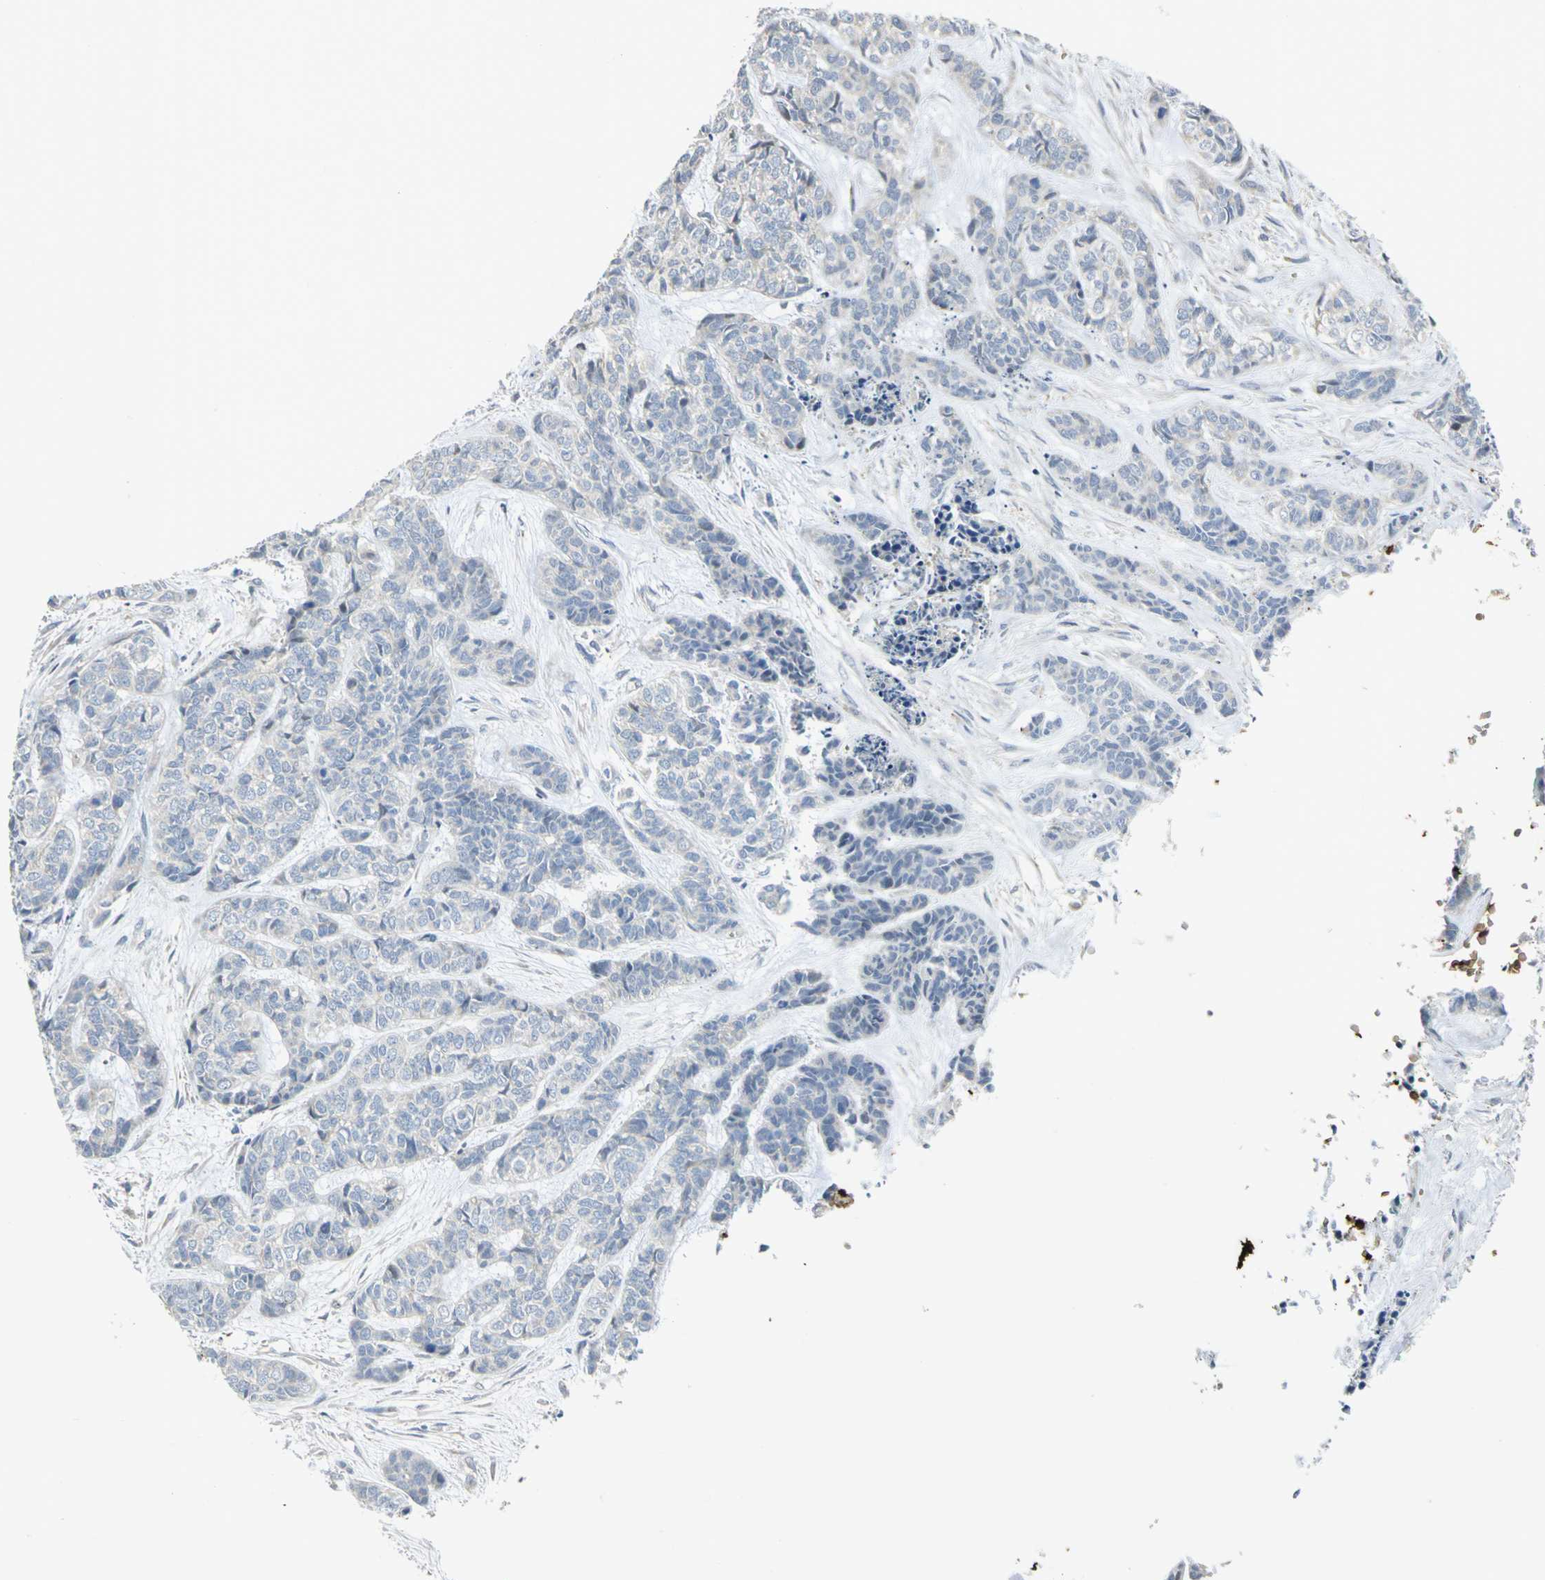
{"staining": {"intensity": "negative", "quantity": "none", "location": "none"}, "tissue": "skin cancer", "cell_type": "Tumor cells", "image_type": "cancer", "snomed": [{"axis": "morphology", "description": "Basal cell carcinoma"}, {"axis": "topography", "description": "Skin"}], "caption": "Immunohistochemical staining of human skin basal cell carcinoma reveals no significant staining in tumor cells. The staining is performed using DAB (3,3'-diaminobenzidine) brown chromogen with nuclei counter-stained in using hematoxylin.", "gene": "ANK1", "patient": {"sex": "female", "age": 64}}